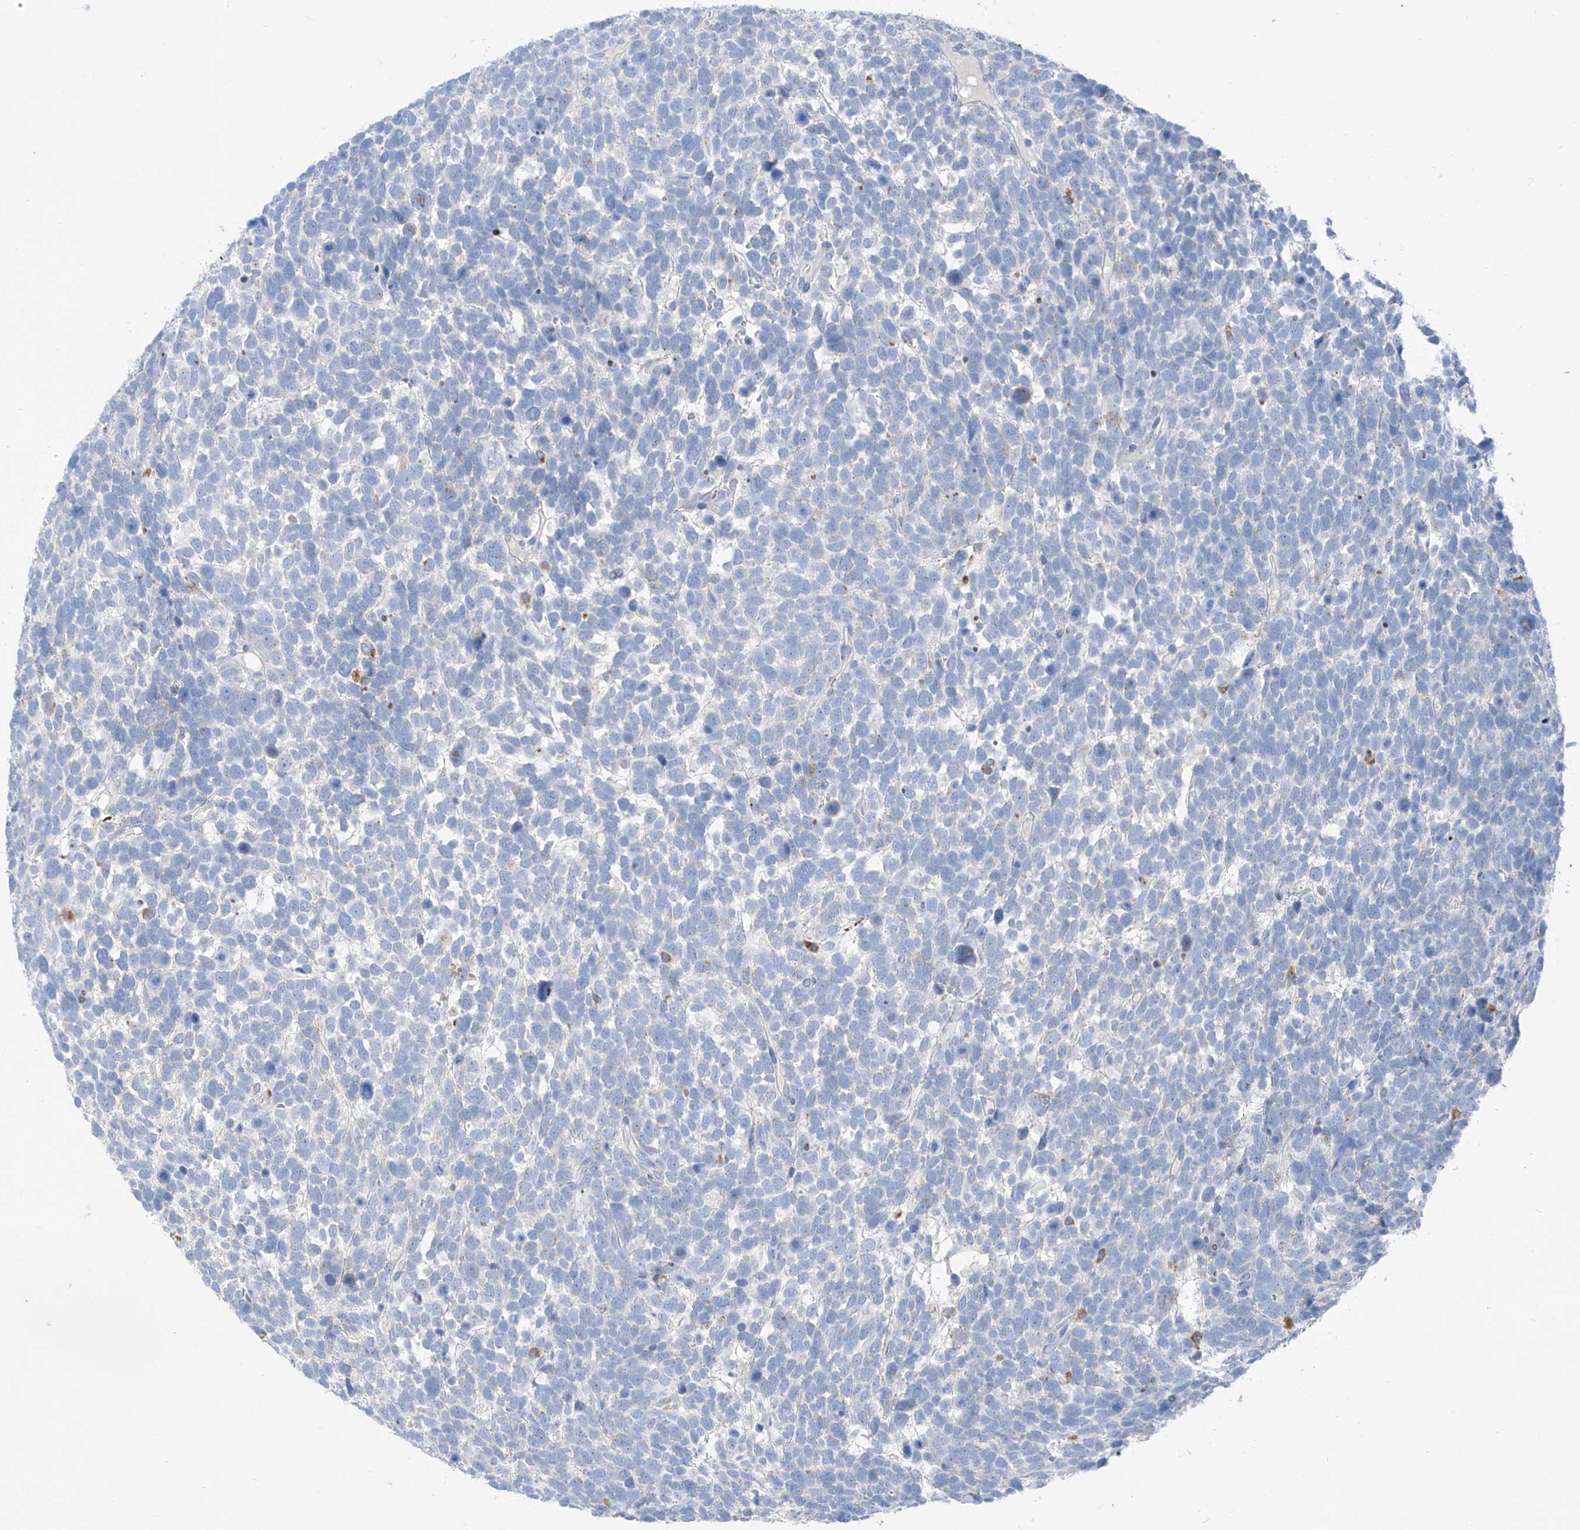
{"staining": {"intensity": "negative", "quantity": "none", "location": "none"}, "tissue": "urothelial cancer", "cell_type": "Tumor cells", "image_type": "cancer", "snomed": [{"axis": "morphology", "description": "Urothelial carcinoma, High grade"}, {"axis": "topography", "description": "Urinary bladder"}], "caption": "A histopathology image of human urothelial cancer is negative for staining in tumor cells.", "gene": "GLMP", "patient": {"sex": "female", "age": 82}}